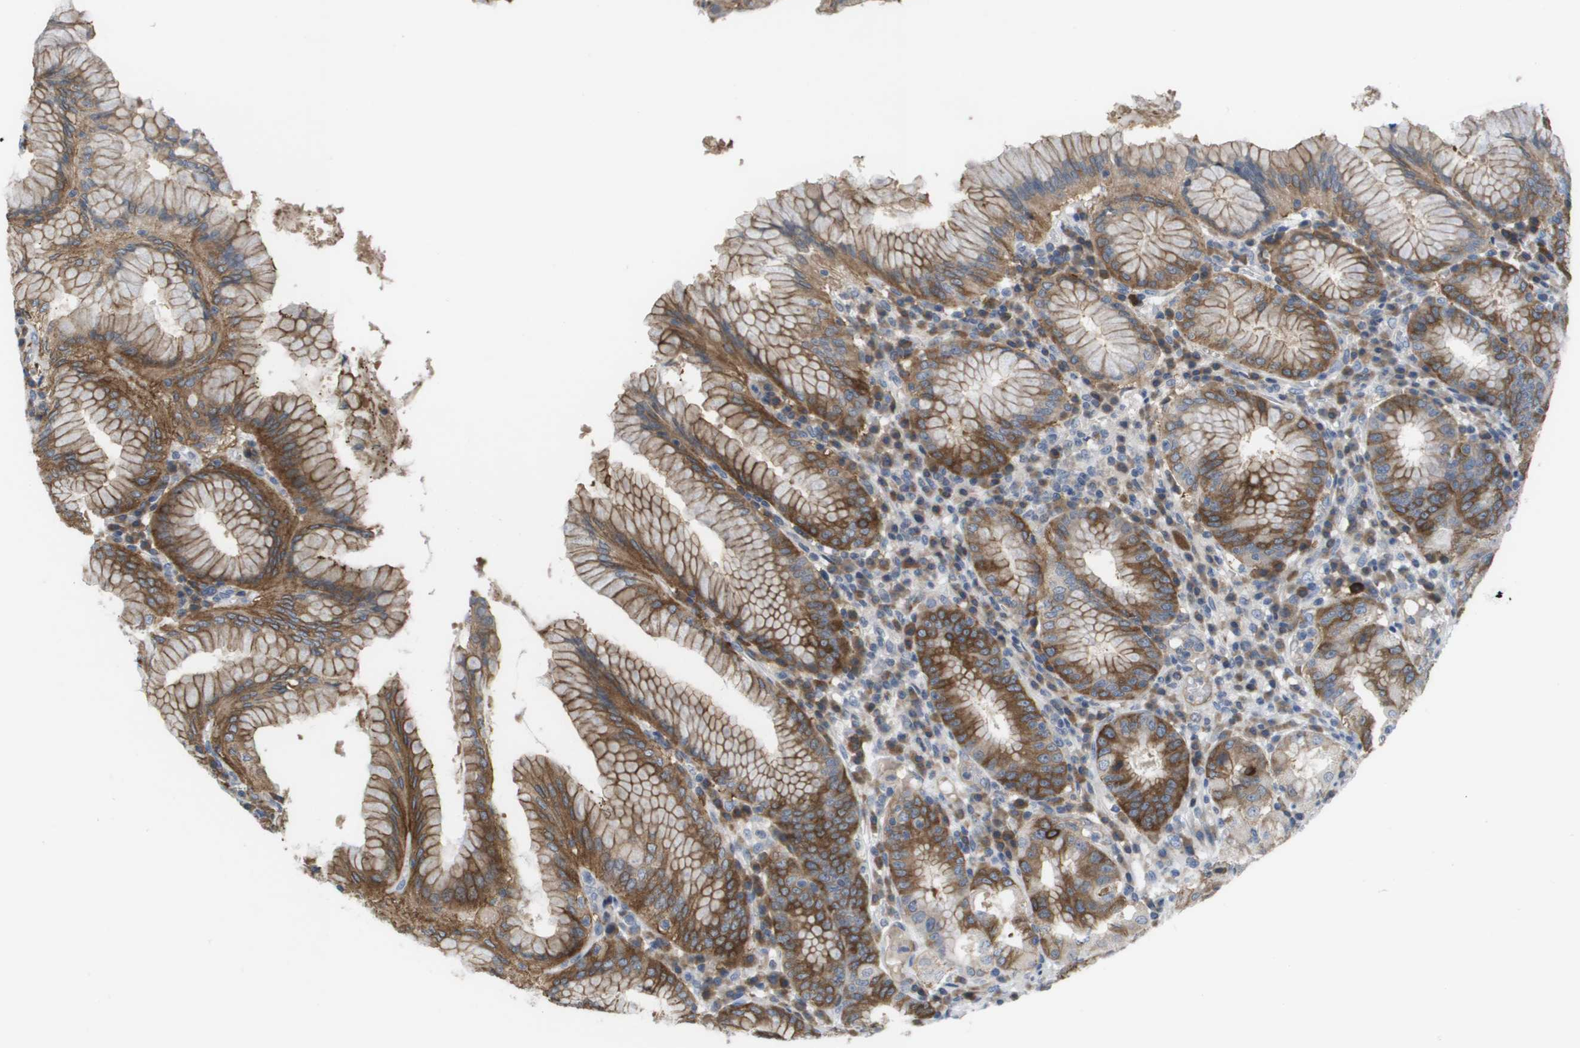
{"staining": {"intensity": "strong", "quantity": "25%-75%", "location": "cytoplasmic/membranous"}, "tissue": "stomach", "cell_type": "Glandular cells", "image_type": "normal", "snomed": [{"axis": "morphology", "description": "Normal tissue, NOS"}, {"axis": "topography", "description": "Stomach"}, {"axis": "topography", "description": "Stomach, lower"}], "caption": "A brown stain shows strong cytoplasmic/membranous staining of a protein in glandular cells of unremarkable human stomach. (DAB IHC, brown staining for protein, blue staining for nuclei).", "gene": "MARCHF8", "patient": {"sex": "female", "age": 56}}